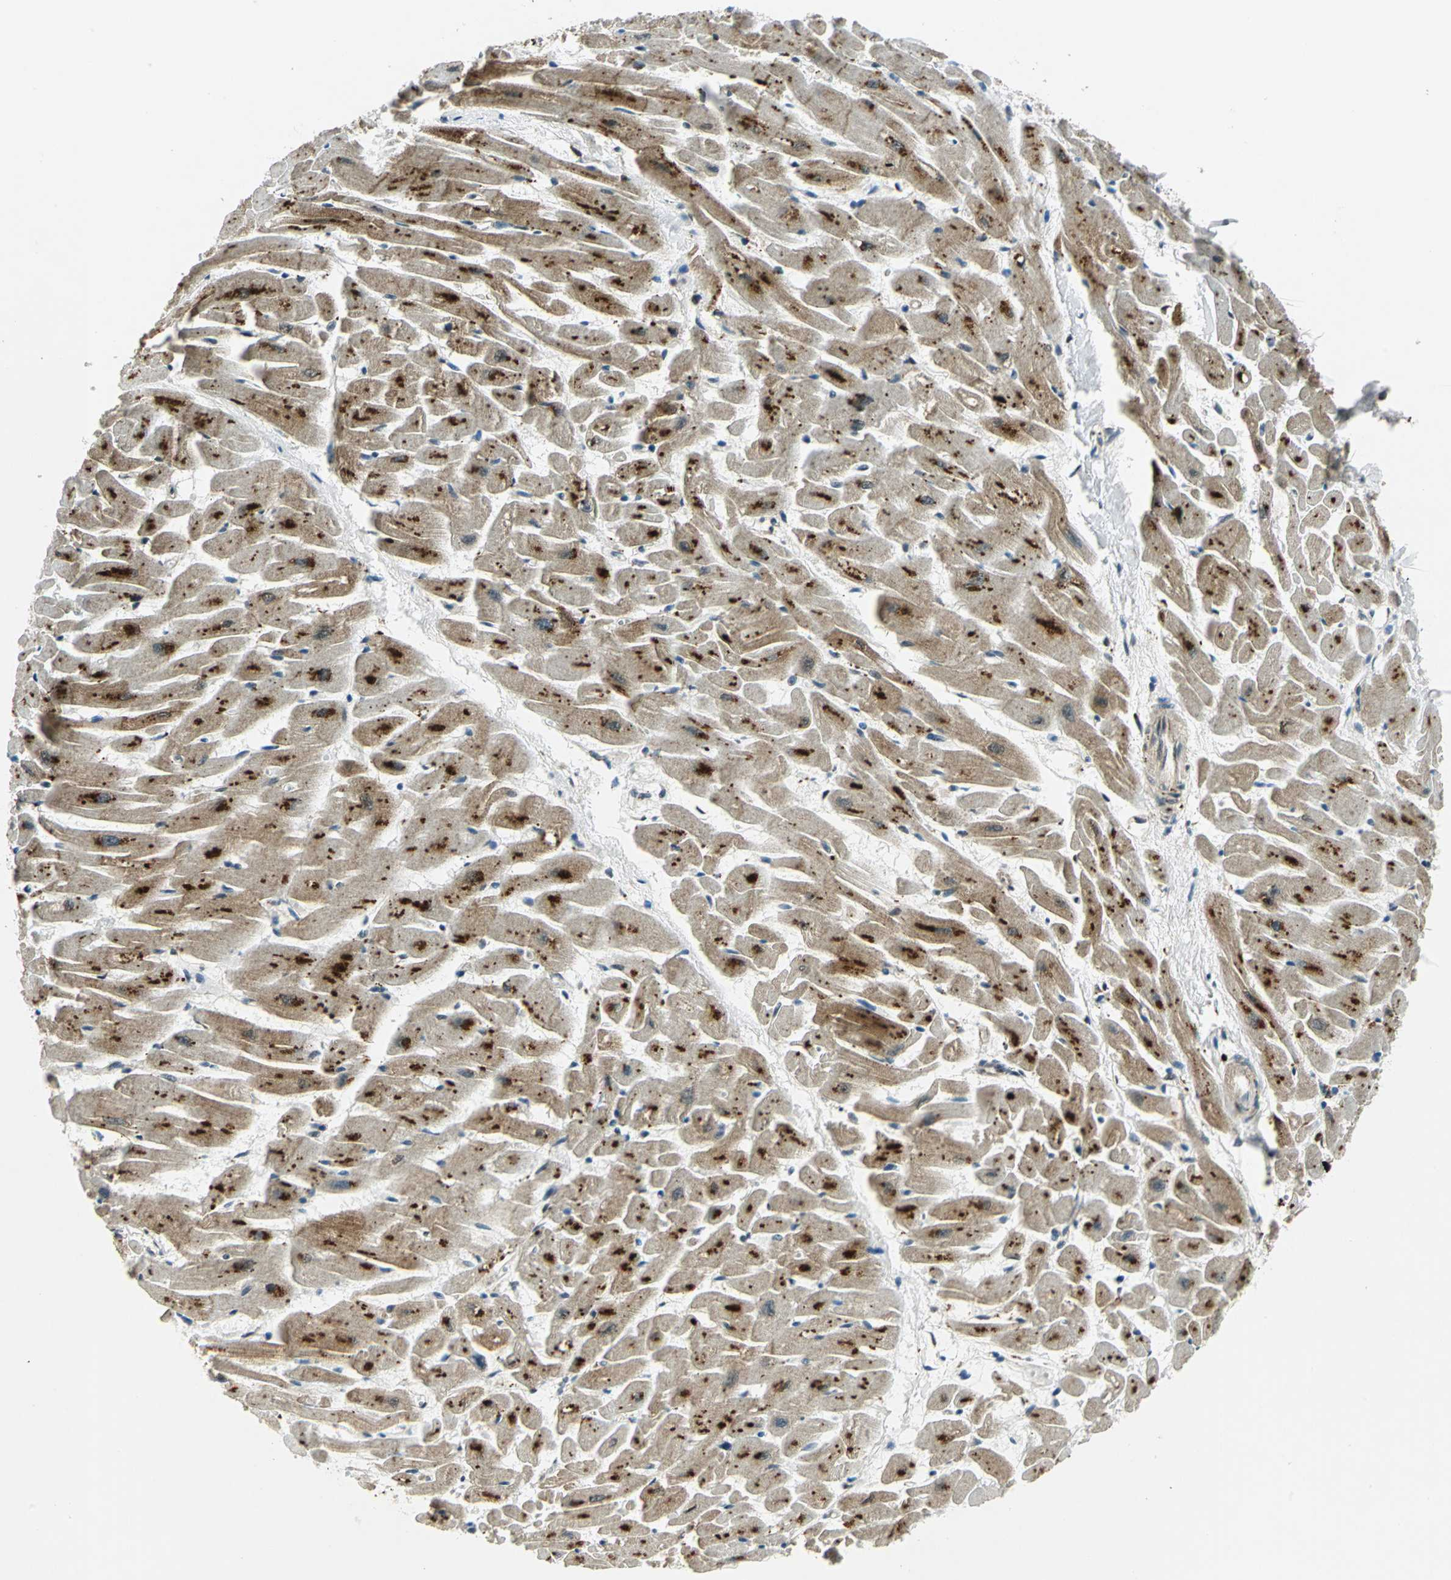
{"staining": {"intensity": "strong", "quantity": "25%-75%", "location": "cytoplasmic/membranous"}, "tissue": "heart muscle", "cell_type": "Cardiomyocytes", "image_type": "normal", "snomed": [{"axis": "morphology", "description": "Normal tissue, NOS"}, {"axis": "topography", "description": "Heart"}], "caption": "Human heart muscle stained for a protein (brown) reveals strong cytoplasmic/membranous positive expression in approximately 25%-75% of cardiomyocytes.", "gene": "HSPB1", "patient": {"sex": "female", "age": 19}}